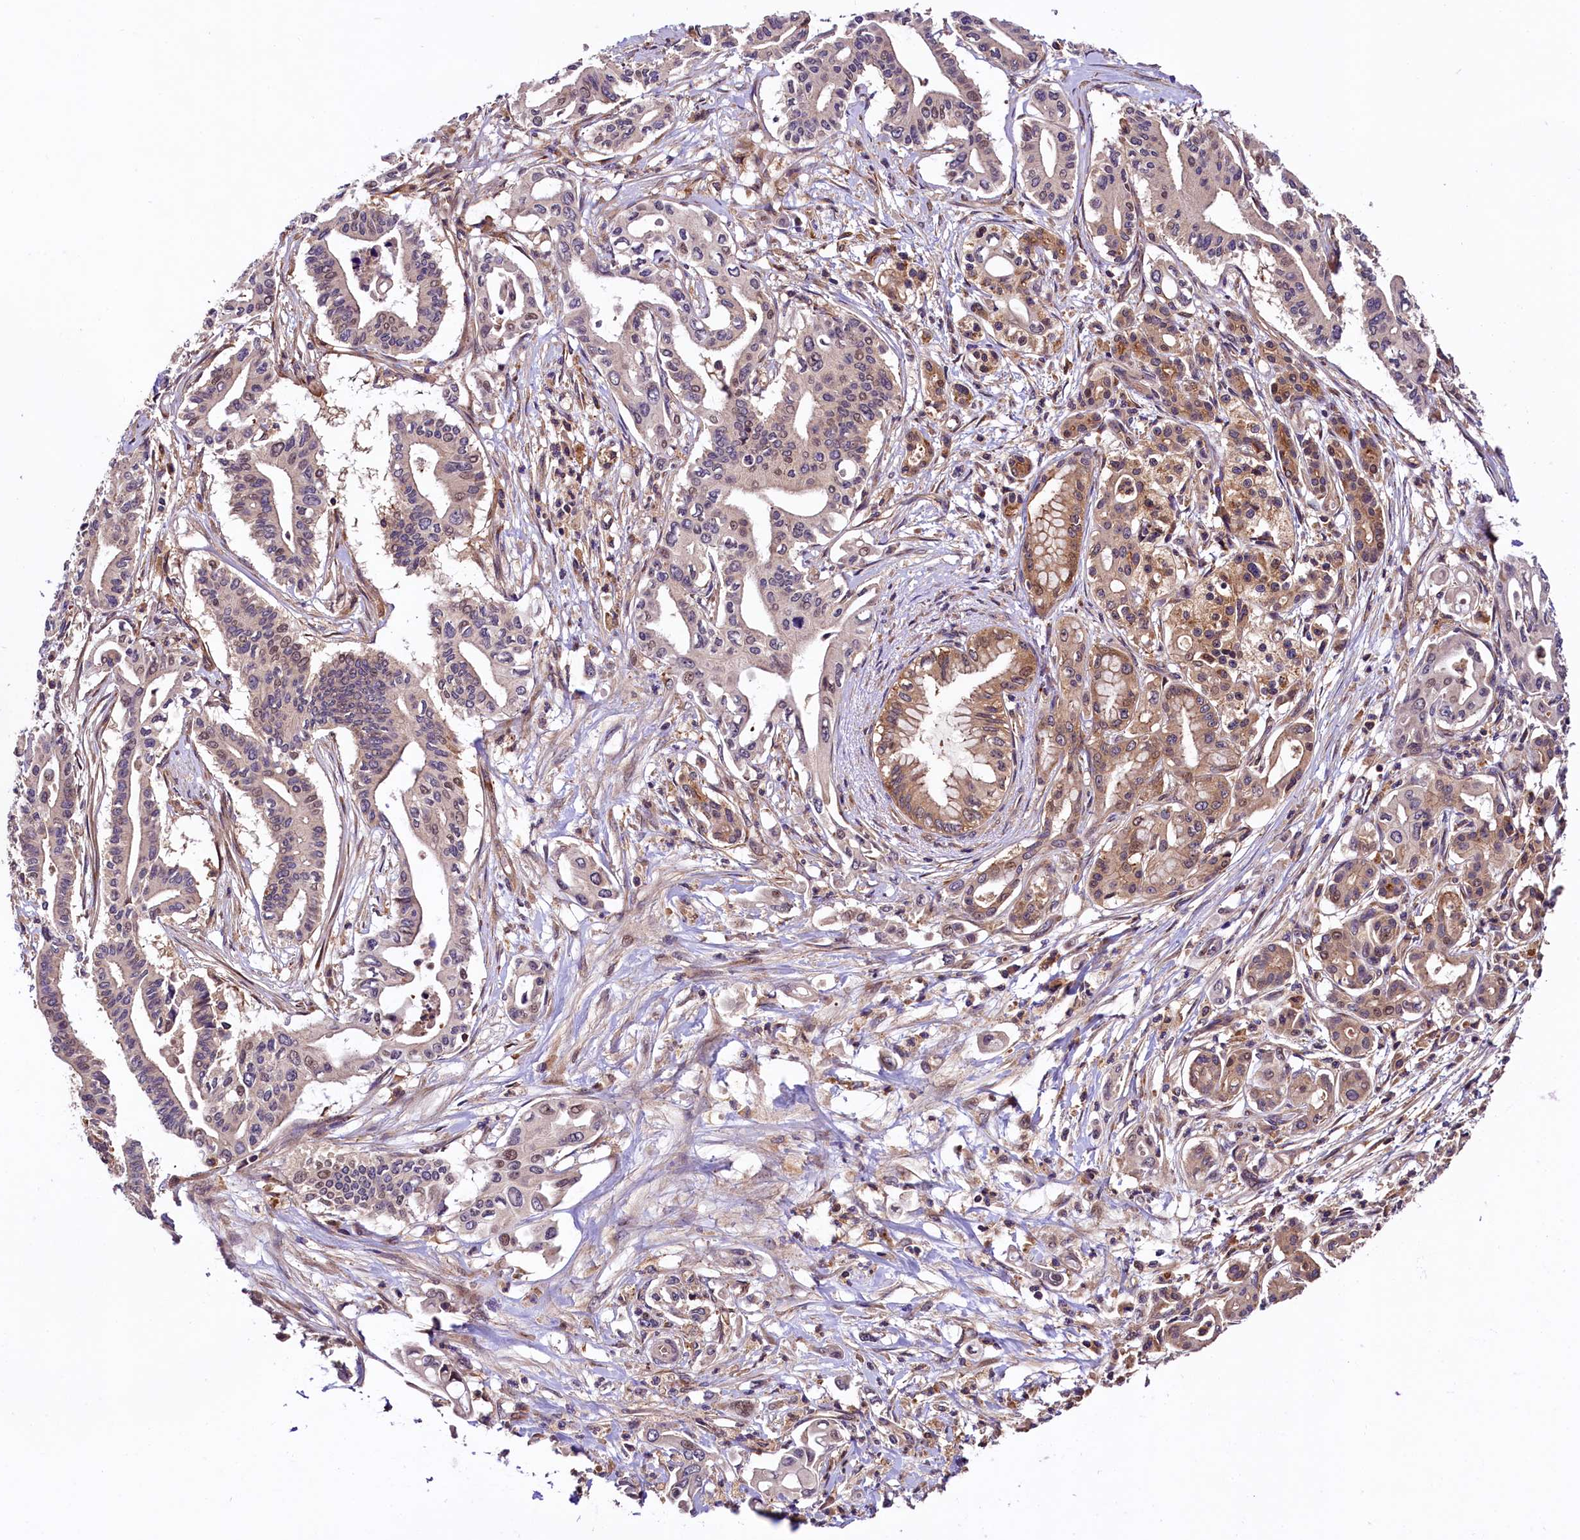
{"staining": {"intensity": "moderate", "quantity": "<25%", "location": "cytoplasmic/membranous,nuclear"}, "tissue": "pancreatic cancer", "cell_type": "Tumor cells", "image_type": "cancer", "snomed": [{"axis": "morphology", "description": "Adenocarcinoma, NOS"}, {"axis": "topography", "description": "Pancreas"}], "caption": "About <25% of tumor cells in human adenocarcinoma (pancreatic) reveal moderate cytoplasmic/membranous and nuclear protein positivity as visualized by brown immunohistochemical staining.", "gene": "VPS35", "patient": {"sex": "female", "age": 77}}